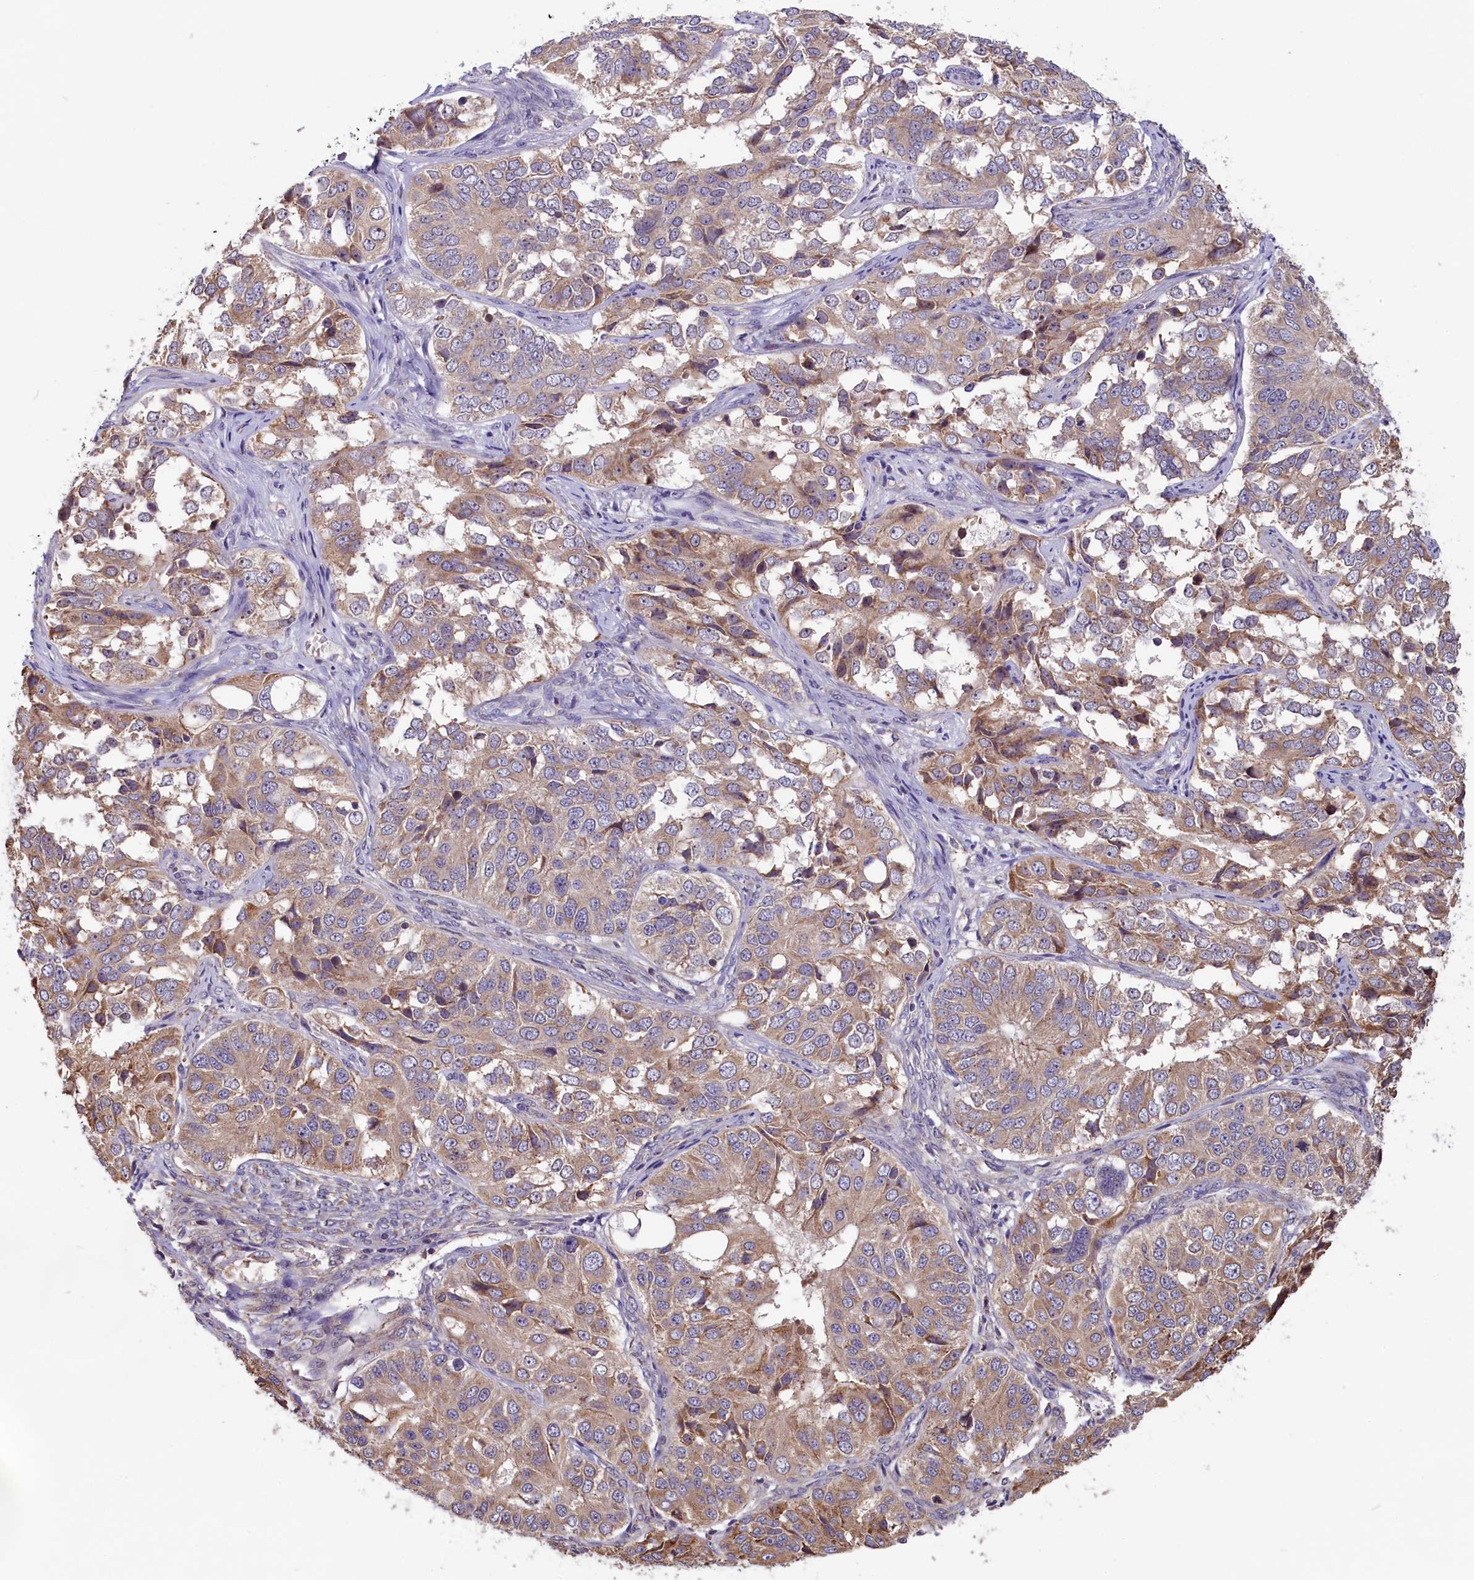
{"staining": {"intensity": "weak", "quantity": ">75%", "location": "cytoplasmic/membranous"}, "tissue": "ovarian cancer", "cell_type": "Tumor cells", "image_type": "cancer", "snomed": [{"axis": "morphology", "description": "Carcinoma, endometroid"}, {"axis": "topography", "description": "Ovary"}], "caption": "Immunohistochemistry (IHC) of human ovarian cancer displays low levels of weak cytoplasmic/membranous staining in about >75% of tumor cells.", "gene": "CCDC9B", "patient": {"sex": "female", "age": 51}}